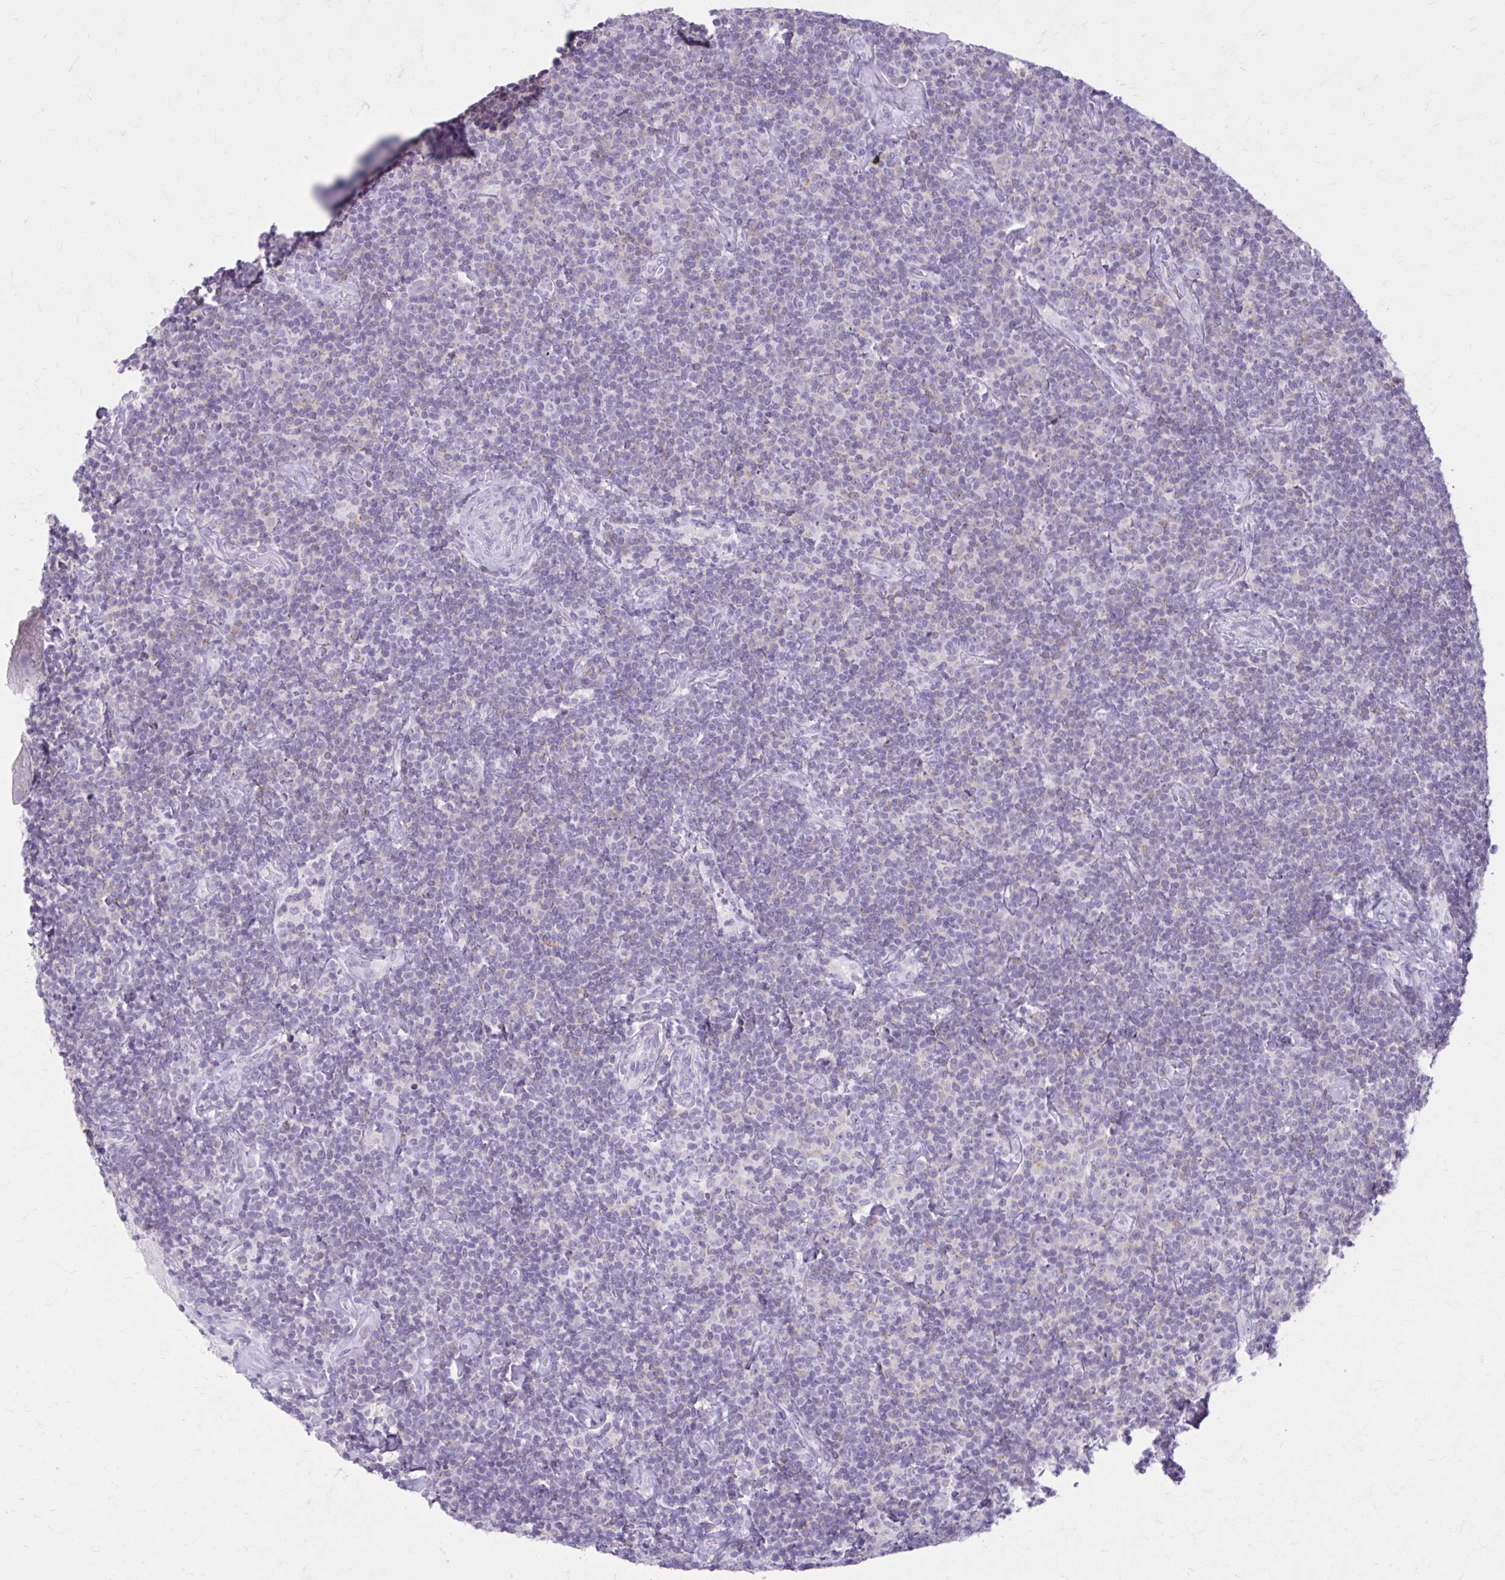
{"staining": {"intensity": "negative", "quantity": "none", "location": "none"}, "tissue": "lymphoma", "cell_type": "Tumor cells", "image_type": "cancer", "snomed": [{"axis": "morphology", "description": "Malignant lymphoma, non-Hodgkin's type, Low grade"}, {"axis": "topography", "description": "Lymph node"}], "caption": "The IHC image has no significant positivity in tumor cells of low-grade malignant lymphoma, non-Hodgkin's type tissue. (DAB IHC visualized using brightfield microscopy, high magnification).", "gene": "OR4B1", "patient": {"sex": "male", "age": 81}}